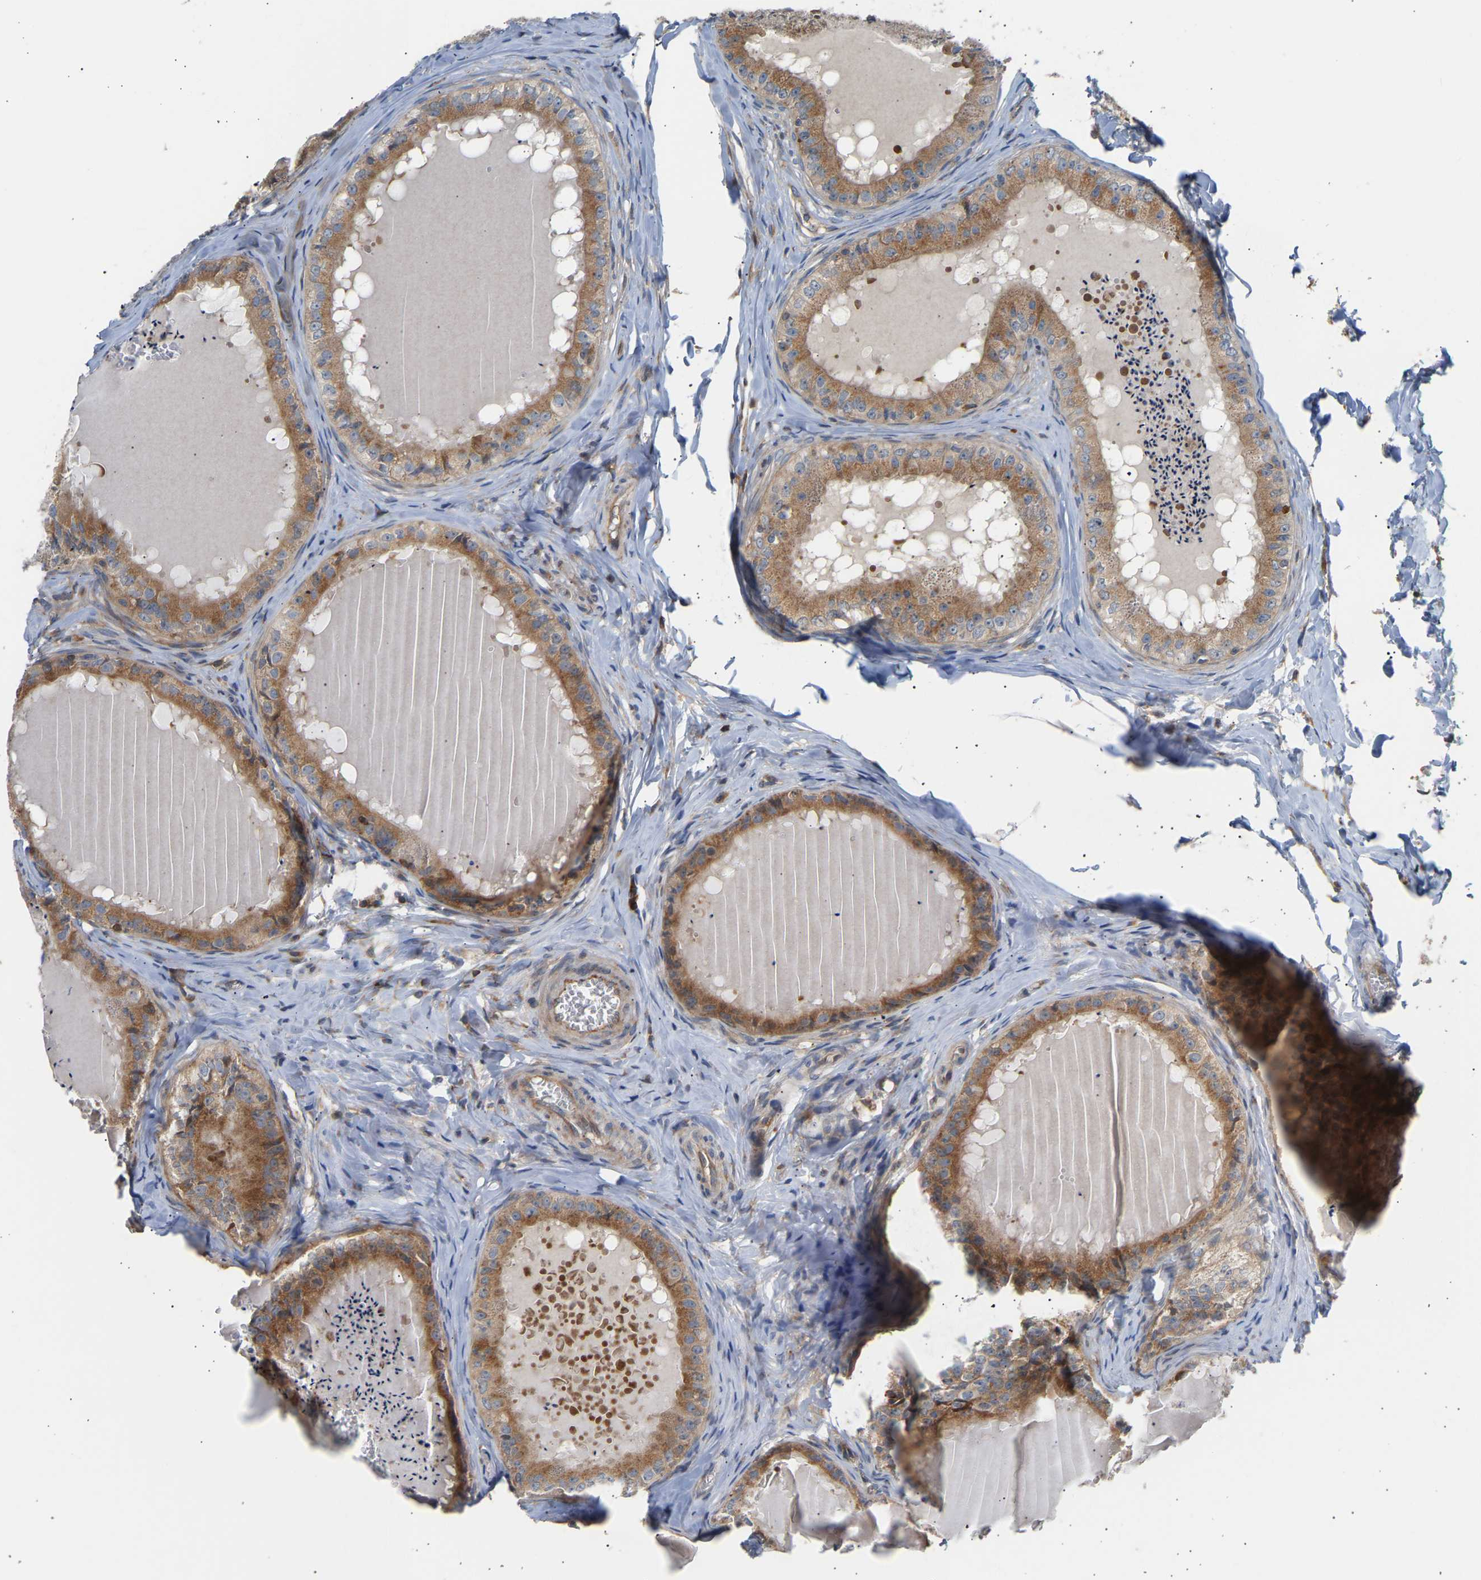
{"staining": {"intensity": "strong", "quantity": ">75%", "location": "cytoplasmic/membranous"}, "tissue": "epididymis", "cell_type": "Glandular cells", "image_type": "normal", "snomed": [{"axis": "morphology", "description": "Normal tissue, NOS"}, {"axis": "topography", "description": "Epididymis"}], "caption": "Protein analysis of benign epididymis displays strong cytoplasmic/membranous positivity in approximately >75% of glandular cells. (IHC, brightfield microscopy, high magnification).", "gene": "GCN1", "patient": {"sex": "male", "age": 31}}